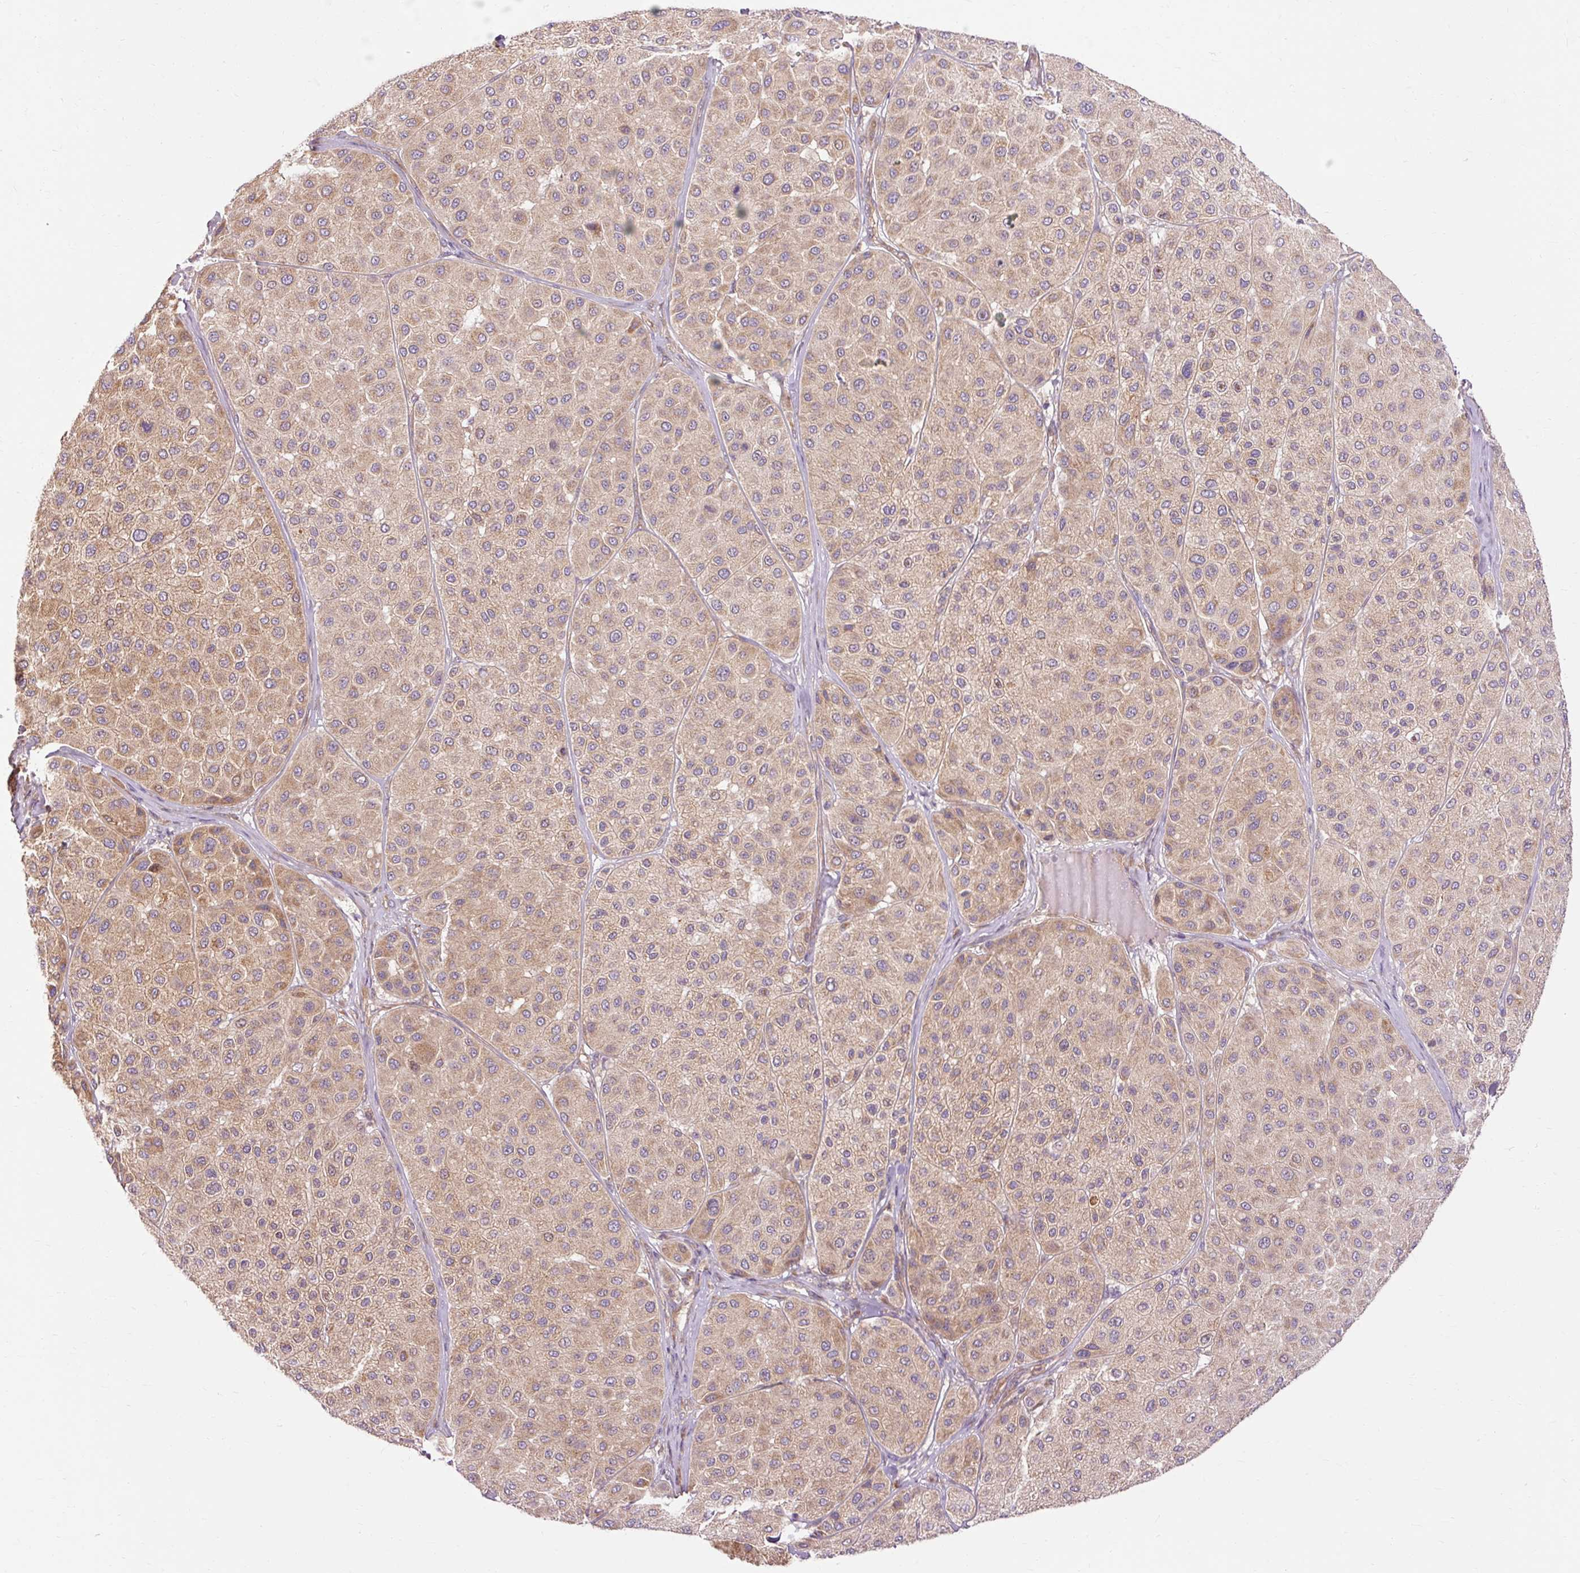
{"staining": {"intensity": "moderate", "quantity": ">75%", "location": "cytoplasmic/membranous"}, "tissue": "melanoma", "cell_type": "Tumor cells", "image_type": "cancer", "snomed": [{"axis": "morphology", "description": "Malignant melanoma, Metastatic site"}, {"axis": "topography", "description": "Smooth muscle"}], "caption": "Tumor cells demonstrate medium levels of moderate cytoplasmic/membranous expression in about >75% of cells in human malignant melanoma (metastatic site). The staining is performed using DAB brown chromogen to label protein expression. The nuclei are counter-stained blue using hematoxylin.", "gene": "RIPOR3", "patient": {"sex": "male", "age": 41}}